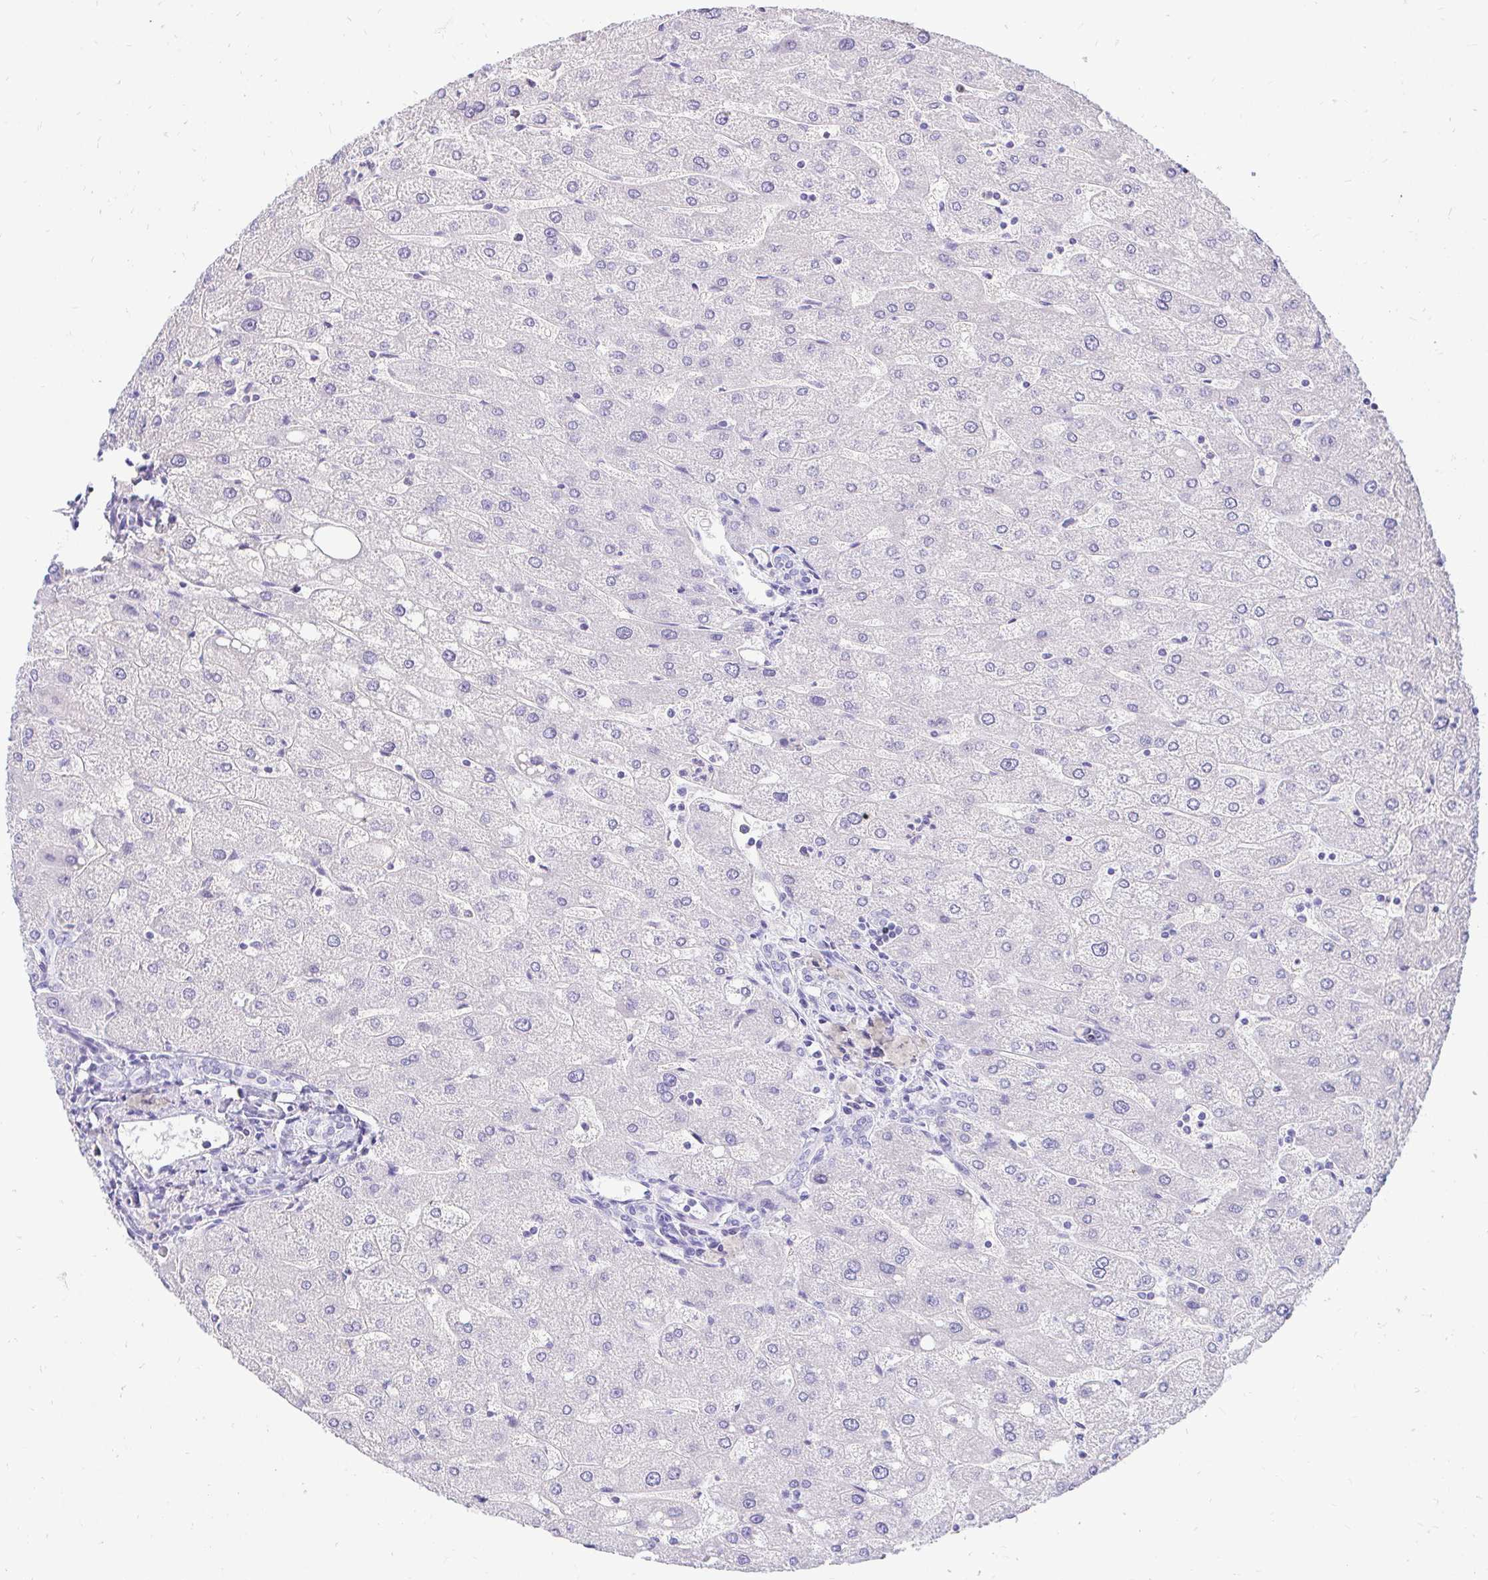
{"staining": {"intensity": "negative", "quantity": "none", "location": "none"}, "tissue": "liver", "cell_type": "Cholangiocytes", "image_type": "normal", "snomed": [{"axis": "morphology", "description": "Normal tissue, NOS"}, {"axis": "topography", "description": "Liver"}], "caption": "Unremarkable liver was stained to show a protein in brown. There is no significant expression in cholangiocytes. Nuclei are stained in blue.", "gene": "FATE1", "patient": {"sex": "male", "age": 67}}